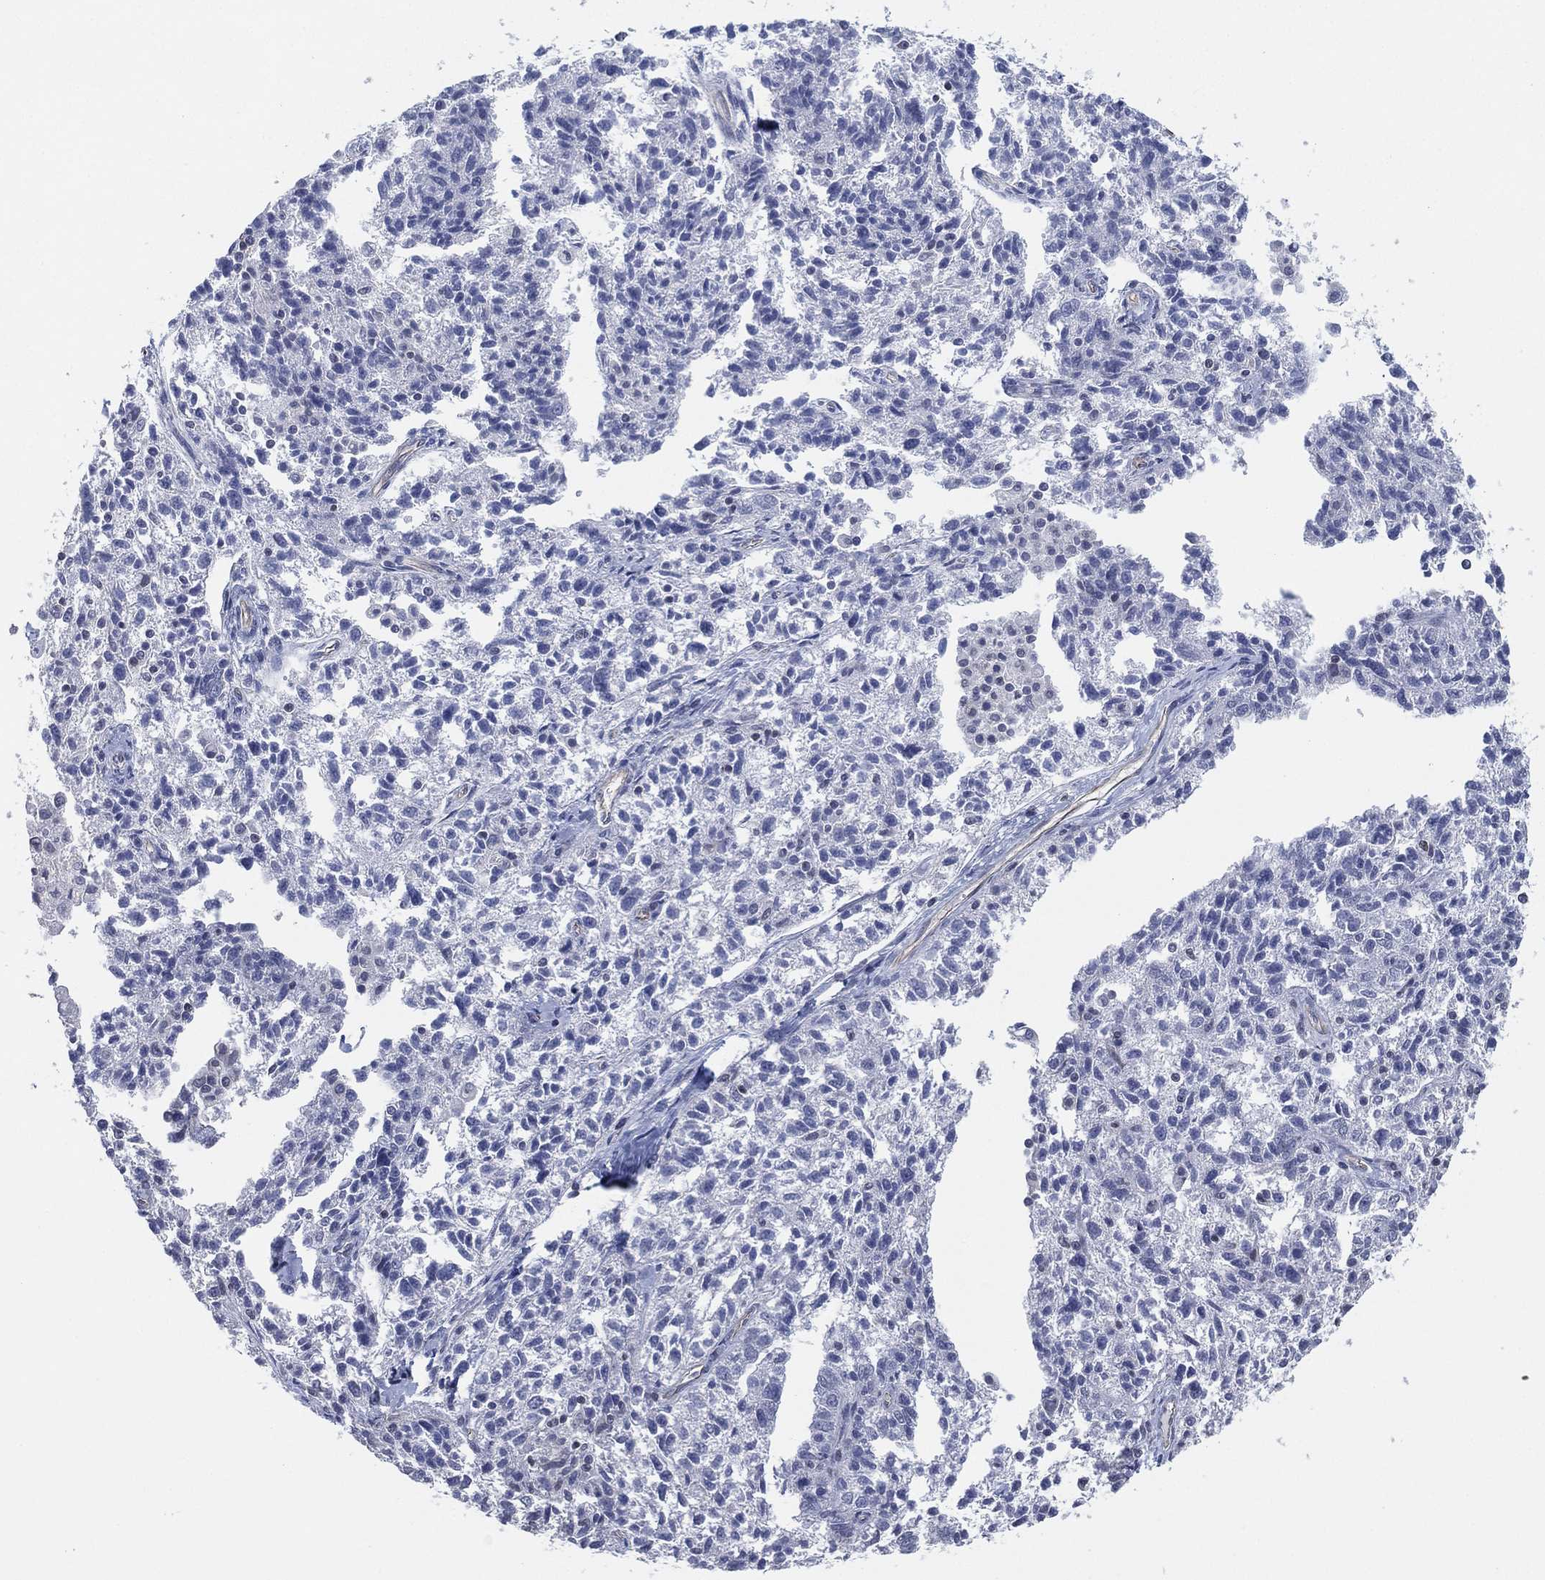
{"staining": {"intensity": "negative", "quantity": "none", "location": "none"}, "tissue": "ovarian cancer", "cell_type": "Tumor cells", "image_type": "cancer", "snomed": [{"axis": "morphology", "description": "Cystadenocarcinoma, serous, NOS"}, {"axis": "topography", "description": "Ovary"}], "caption": "DAB immunohistochemical staining of human ovarian cancer (serous cystadenocarcinoma) exhibits no significant staining in tumor cells.", "gene": "CFTR", "patient": {"sex": "female", "age": 71}}